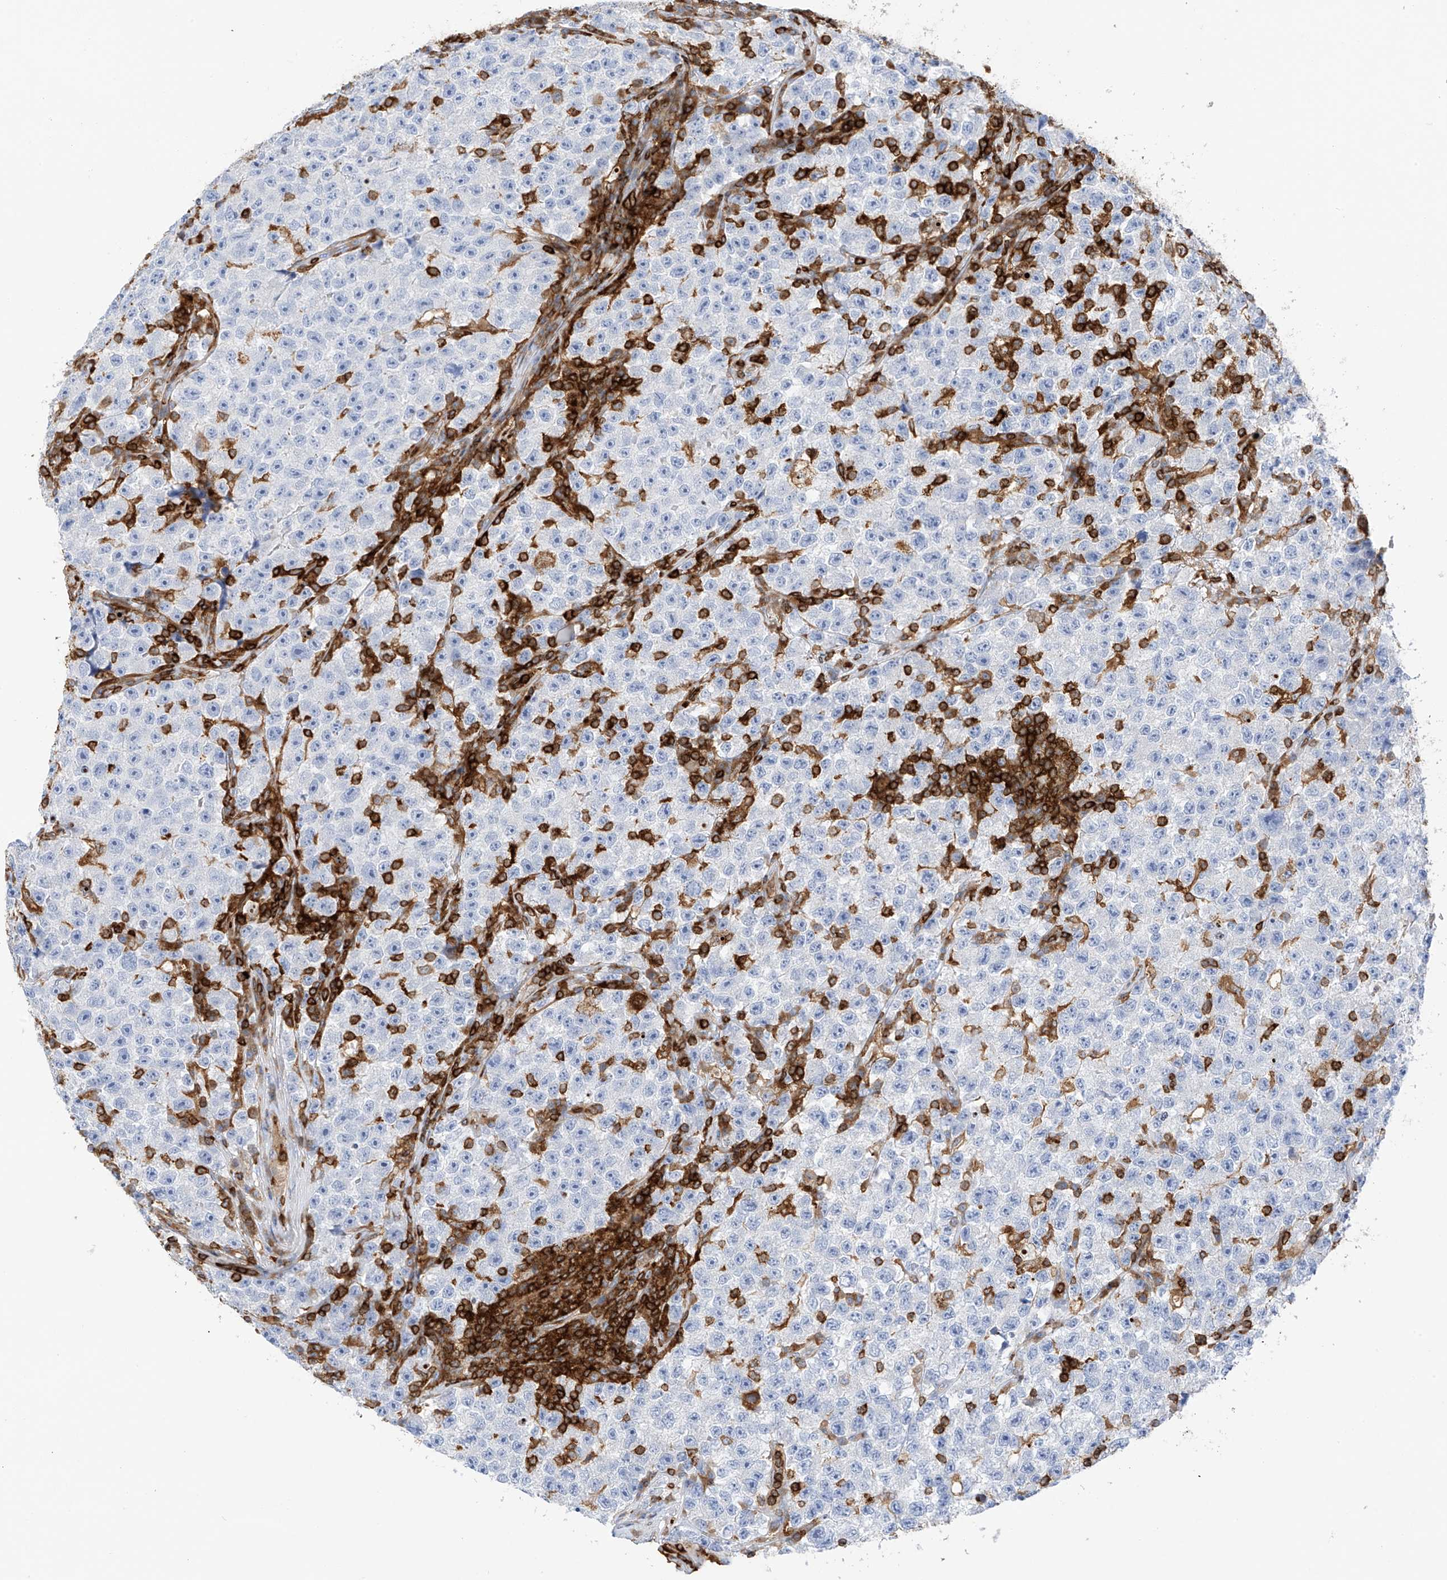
{"staining": {"intensity": "negative", "quantity": "none", "location": "none"}, "tissue": "testis cancer", "cell_type": "Tumor cells", "image_type": "cancer", "snomed": [{"axis": "morphology", "description": "Seminoma, NOS"}, {"axis": "topography", "description": "Testis"}], "caption": "Immunohistochemistry (IHC) of testis seminoma exhibits no positivity in tumor cells. (IHC, brightfield microscopy, high magnification).", "gene": "ARHGAP25", "patient": {"sex": "male", "age": 22}}